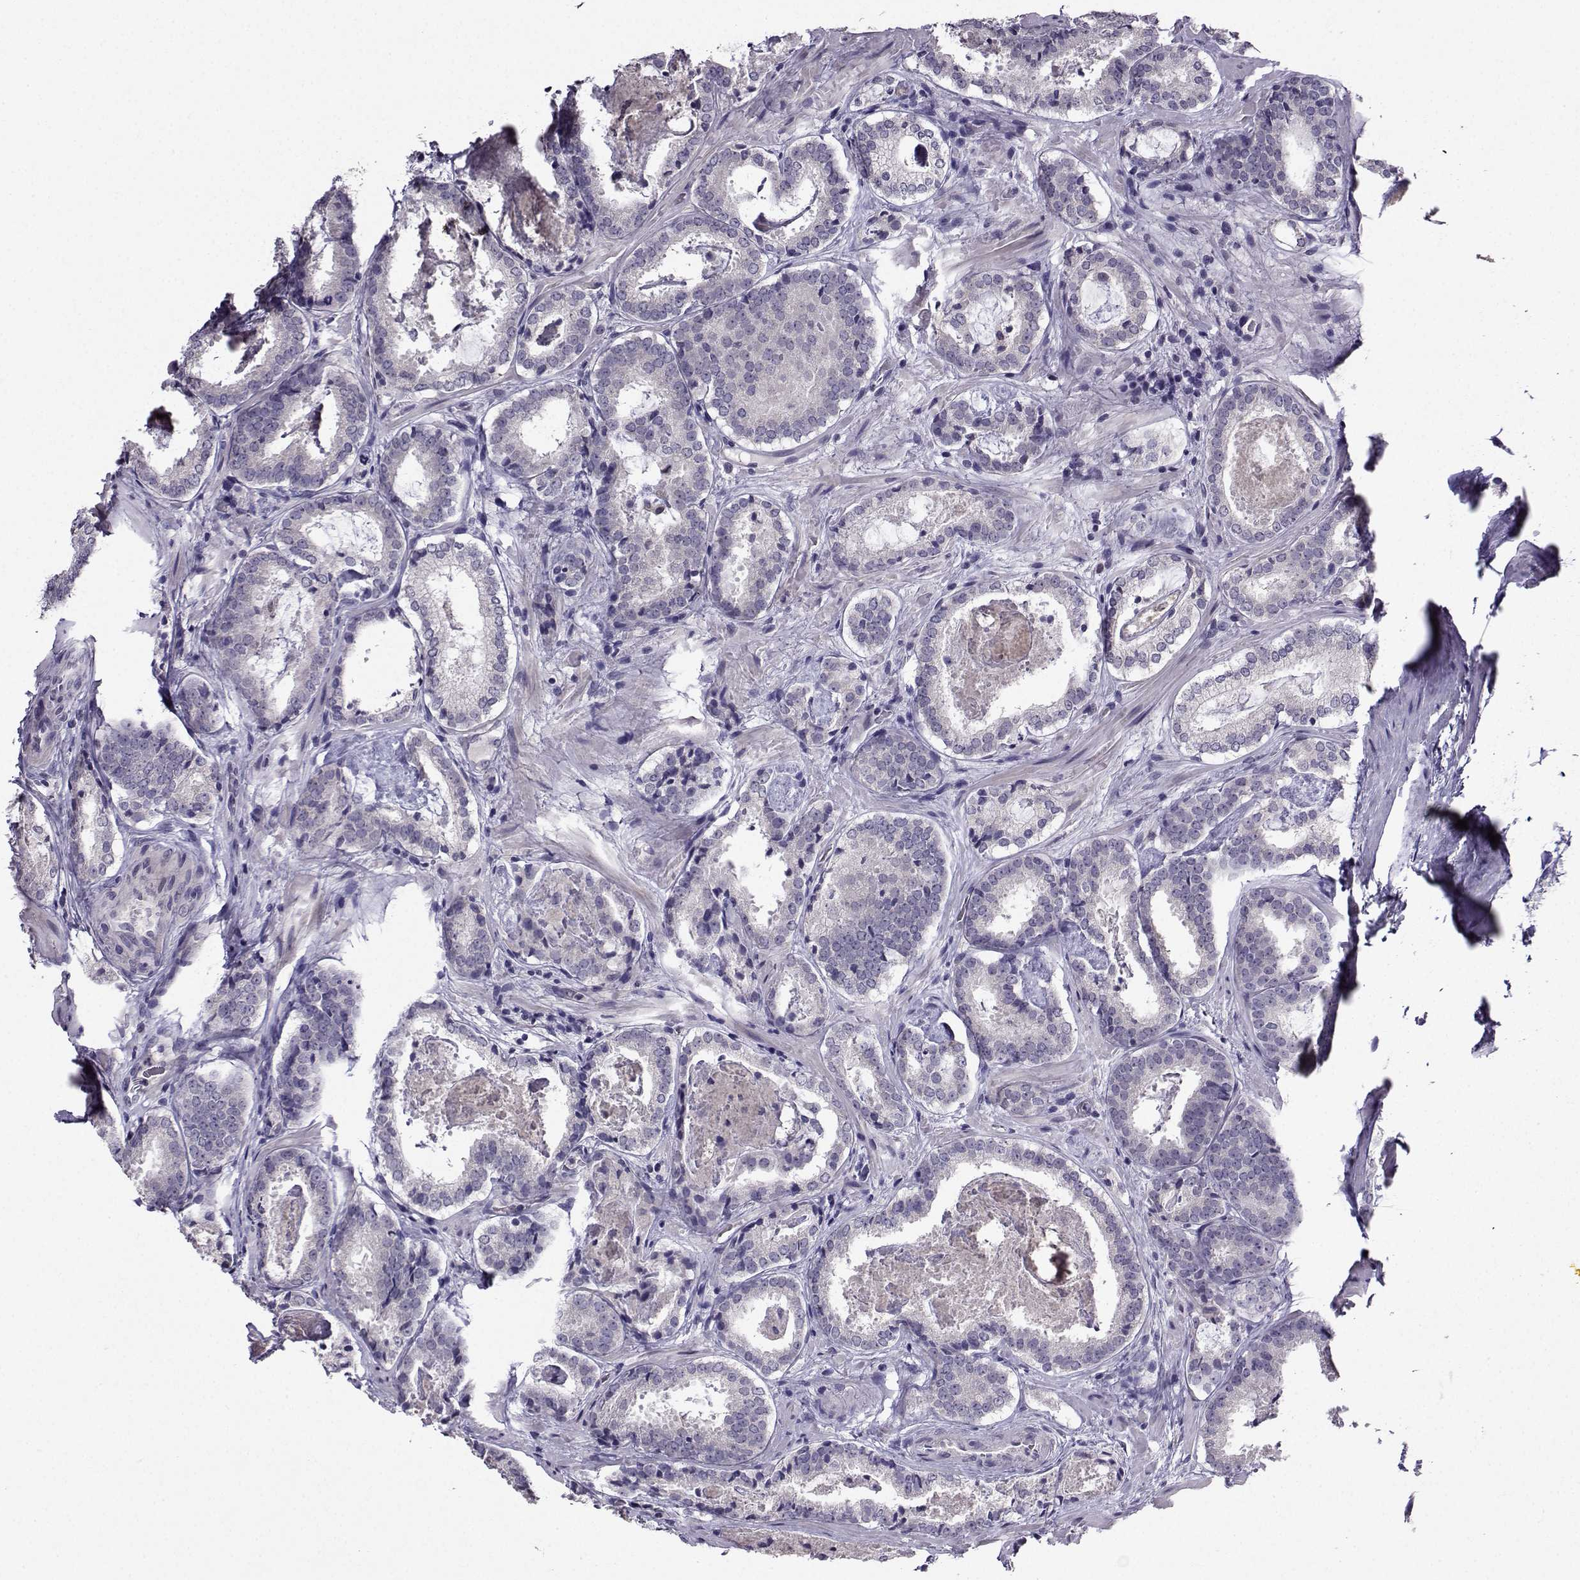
{"staining": {"intensity": "weak", "quantity": "<25%", "location": "cytoplasmic/membranous"}, "tissue": "prostate cancer", "cell_type": "Tumor cells", "image_type": "cancer", "snomed": [{"axis": "morphology", "description": "Adenocarcinoma, NOS"}, {"axis": "morphology", "description": "Adenocarcinoma, High grade"}, {"axis": "topography", "description": "Prostate"}], "caption": "Protein analysis of high-grade adenocarcinoma (prostate) reveals no significant expression in tumor cells.", "gene": "CRYBB1", "patient": {"sex": "male", "age": 62}}